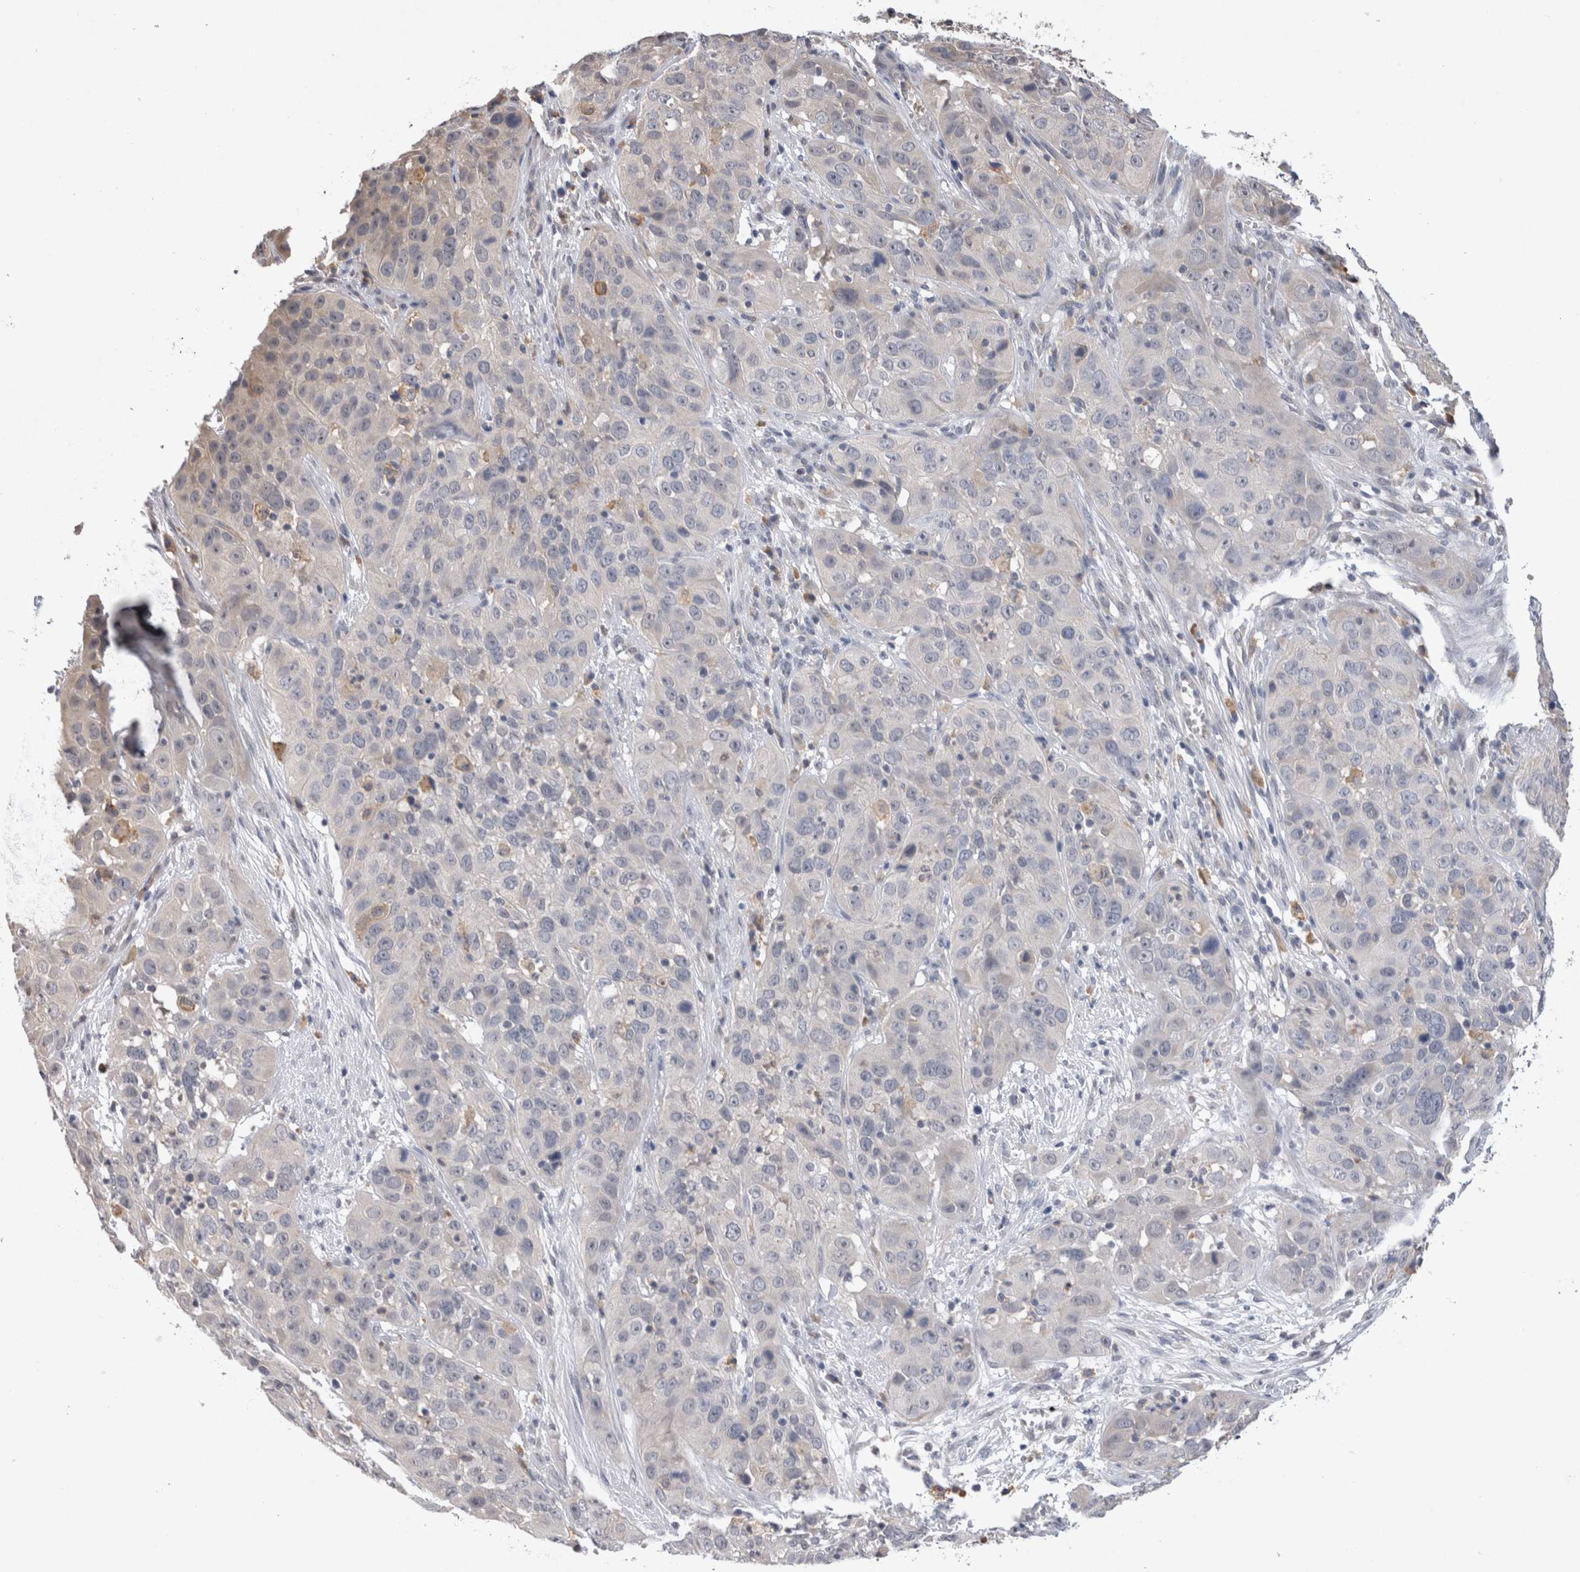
{"staining": {"intensity": "negative", "quantity": "none", "location": "none"}, "tissue": "cervical cancer", "cell_type": "Tumor cells", "image_type": "cancer", "snomed": [{"axis": "morphology", "description": "Squamous cell carcinoma, NOS"}, {"axis": "topography", "description": "Cervix"}], "caption": "Tumor cells show no significant protein staining in cervical cancer.", "gene": "VSIG4", "patient": {"sex": "female", "age": 32}}